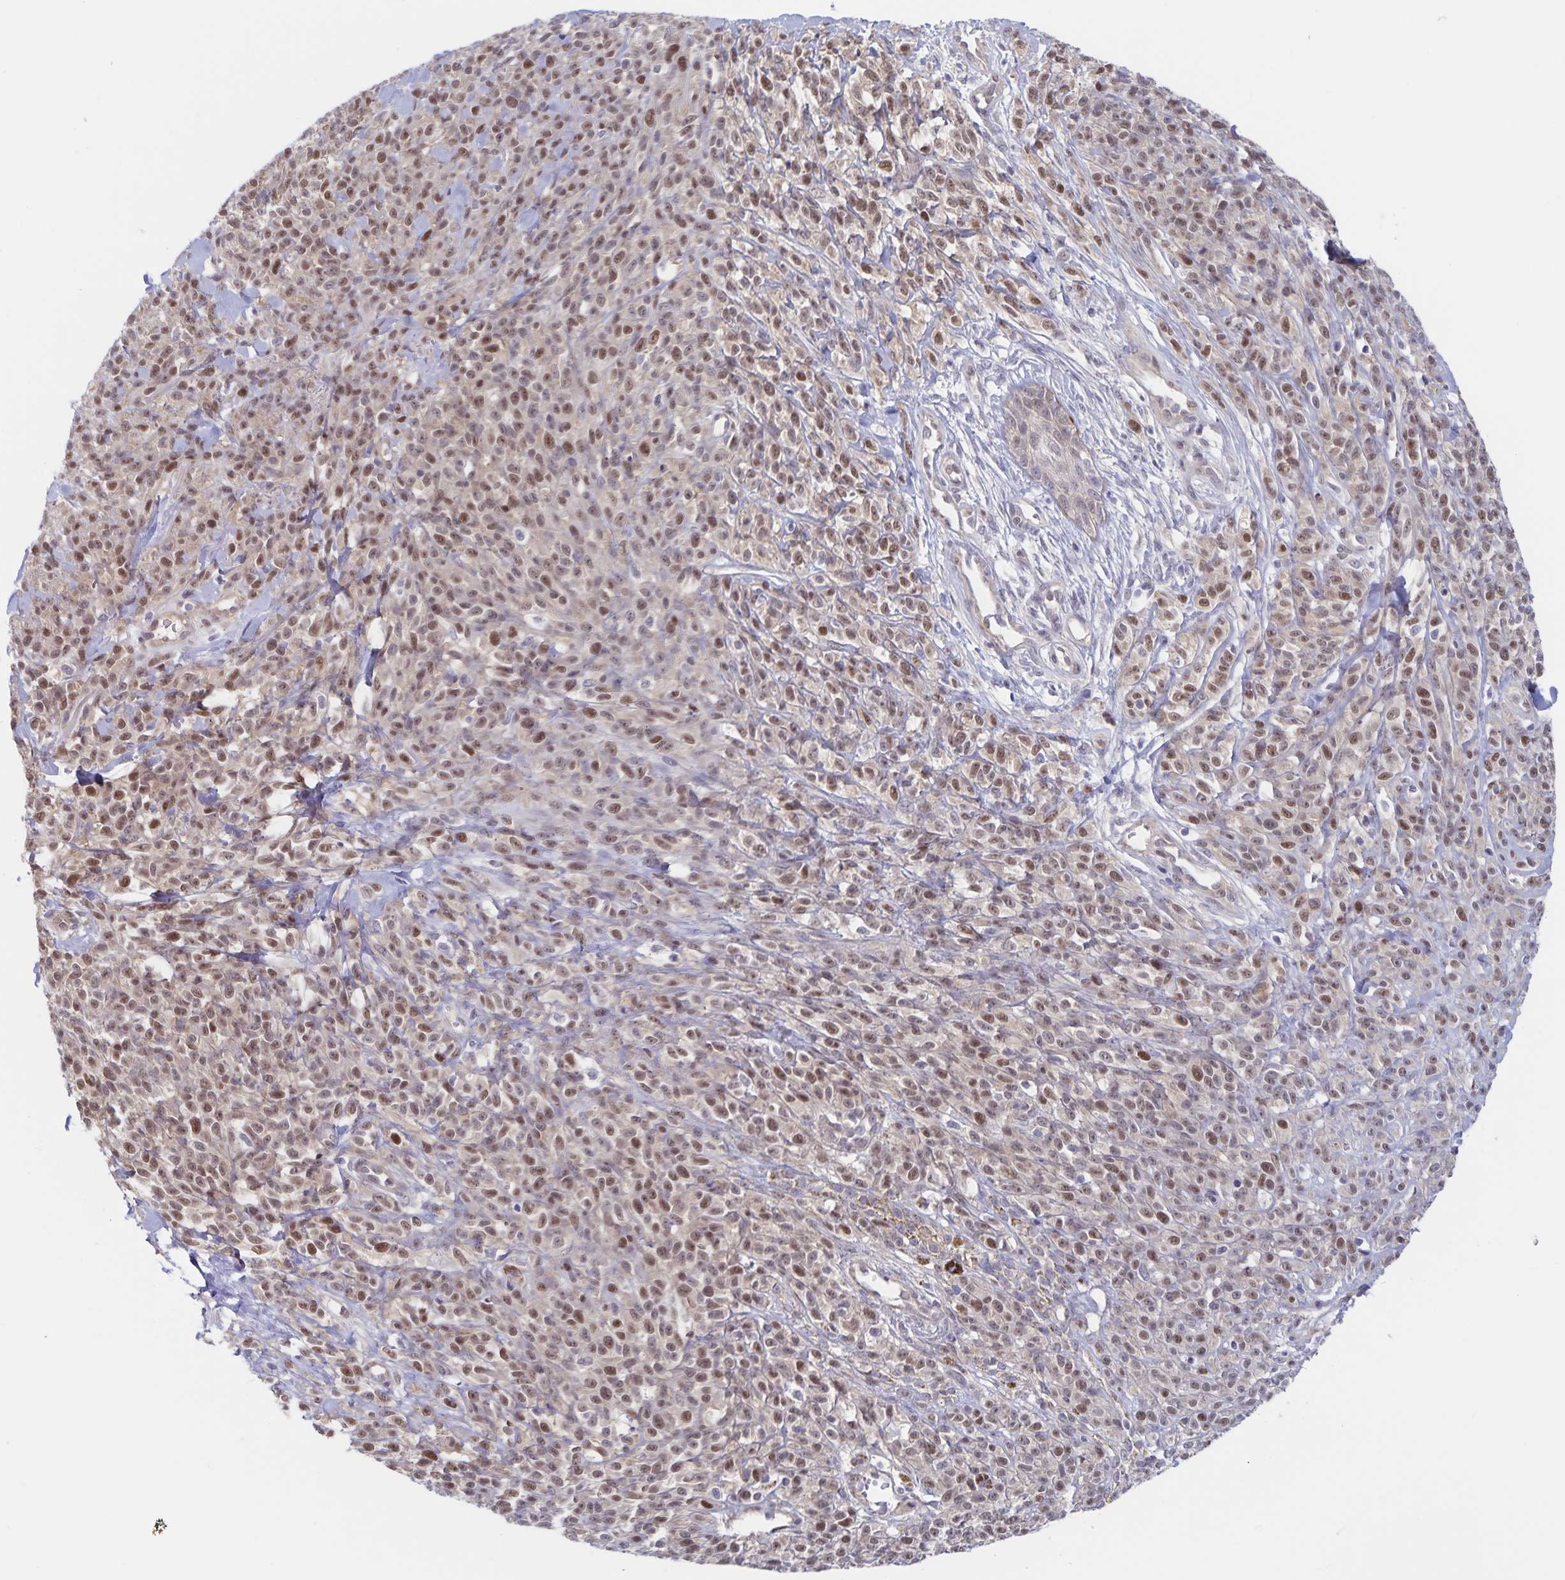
{"staining": {"intensity": "moderate", "quantity": ">75%", "location": "nuclear"}, "tissue": "melanoma", "cell_type": "Tumor cells", "image_type": "cancer", "snomed": [{"axis": "morphology", "description": "Malignant melanoma, NOS"}, {"axis": "topography", "description": "Skin"}, {"axis": "topography", "description": "Skin of trunk"}], "caption": "Brown immunohistochemical staining in human melanoma reveals moderate nuclear positivity in approximately >75% of tumor cells.", "gene": "BAG6", "patient": {"sex": "male", "age": 74}}